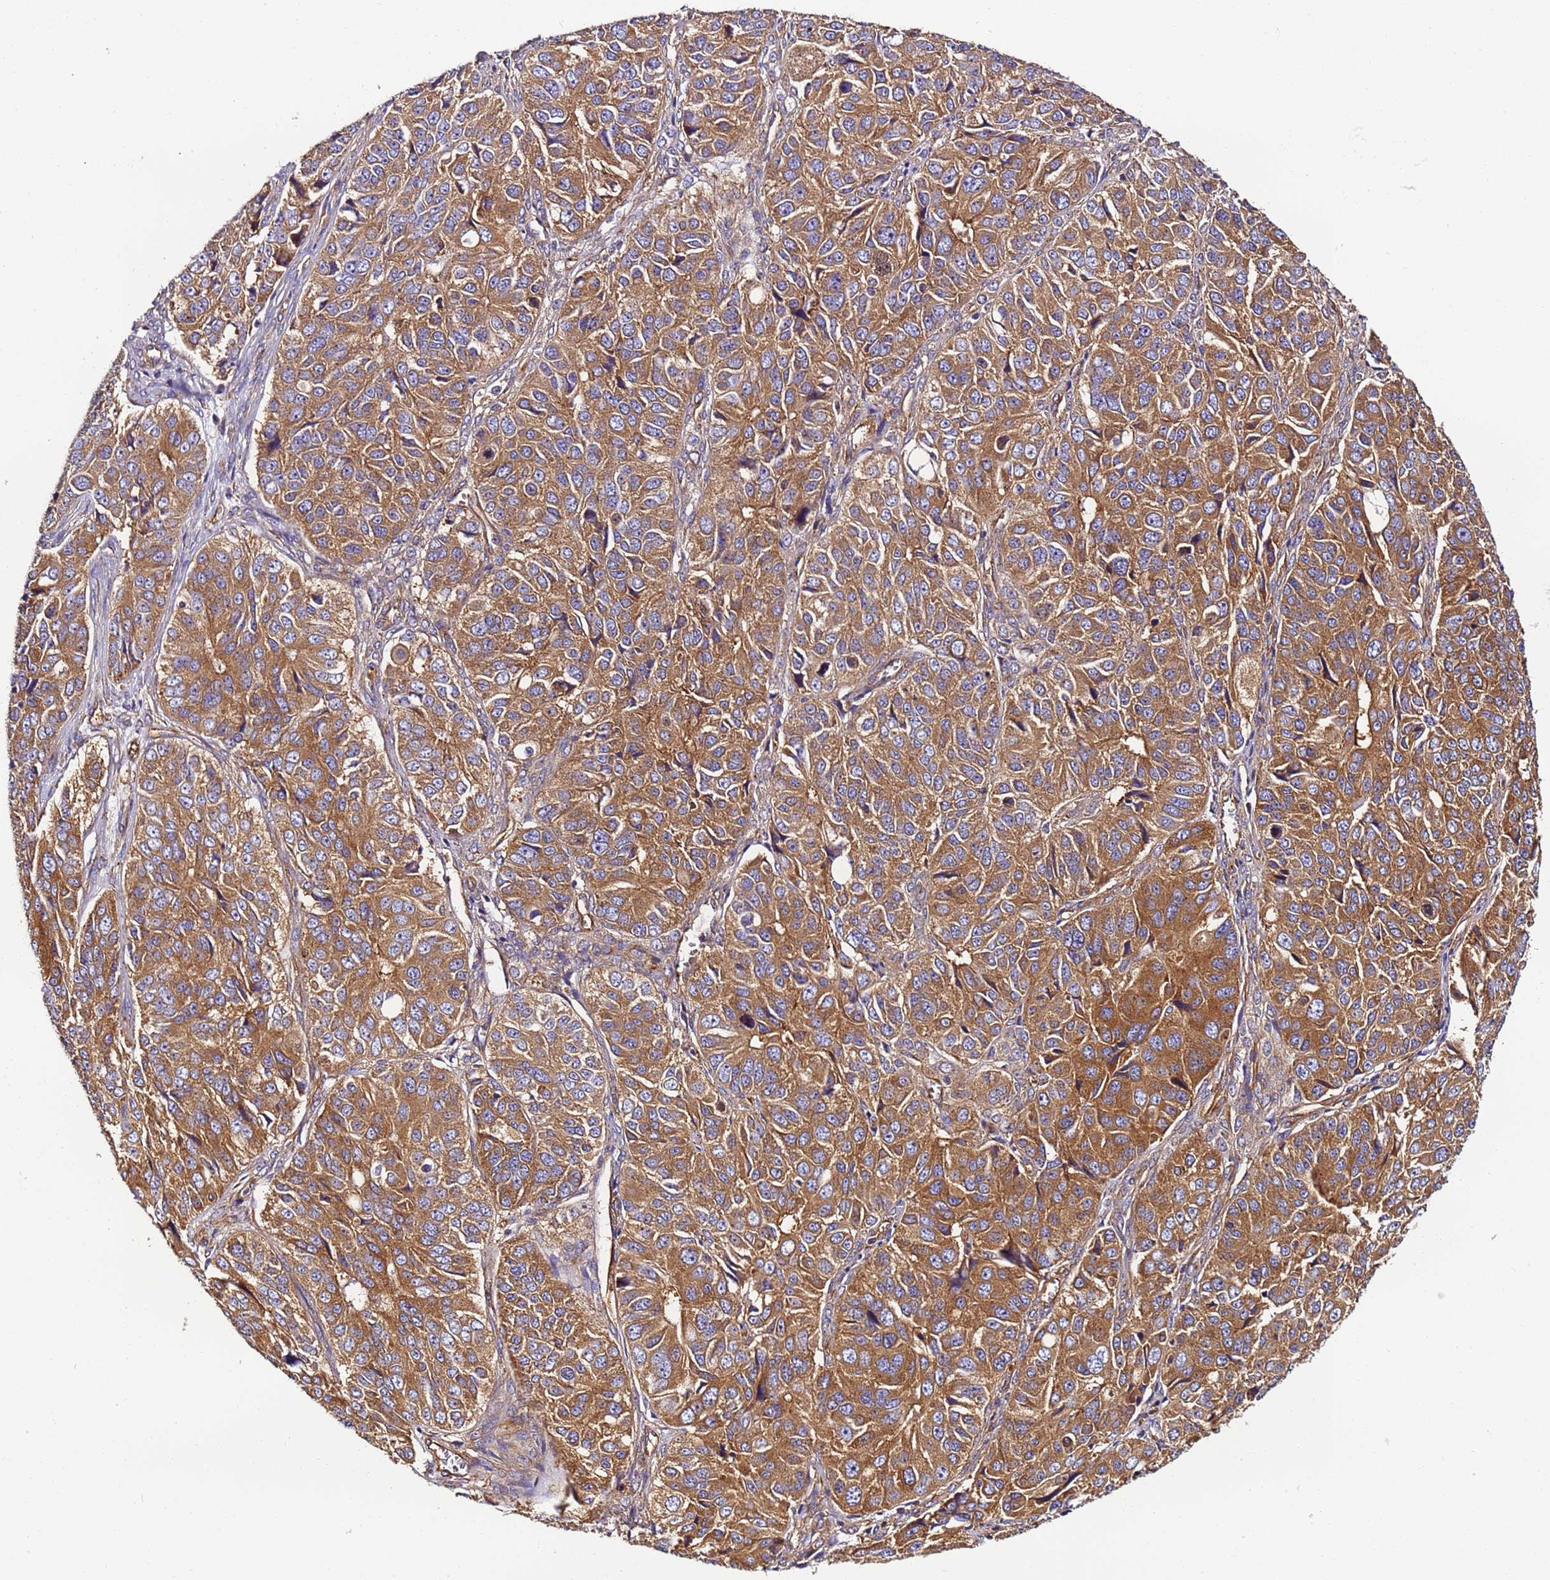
{"staining": {"intensity": "moderate", "quantity": ">75%", "location": "cytoplasmic/membranous"}, "tissue": "ovarian cancer", "cell_type": "Tumor cells", "image_type": "cancer", "snomed": [{"axis": "morphology", "description": "Carcinoma, endometroid"}, {"axis": "topography", "description": "Ovary"}], "caption": "Immunohistochemistry of human endometroid carcinoma (ovarian) displays medium levels of moderate cytoplasmic/membranous staining in approximately >75% of tumor cells. (DAB = brown stain, brightfield microscopy at high magnification).", "gene": "DYNC1I2", "patient": {"sex": "female", "age": 51}}